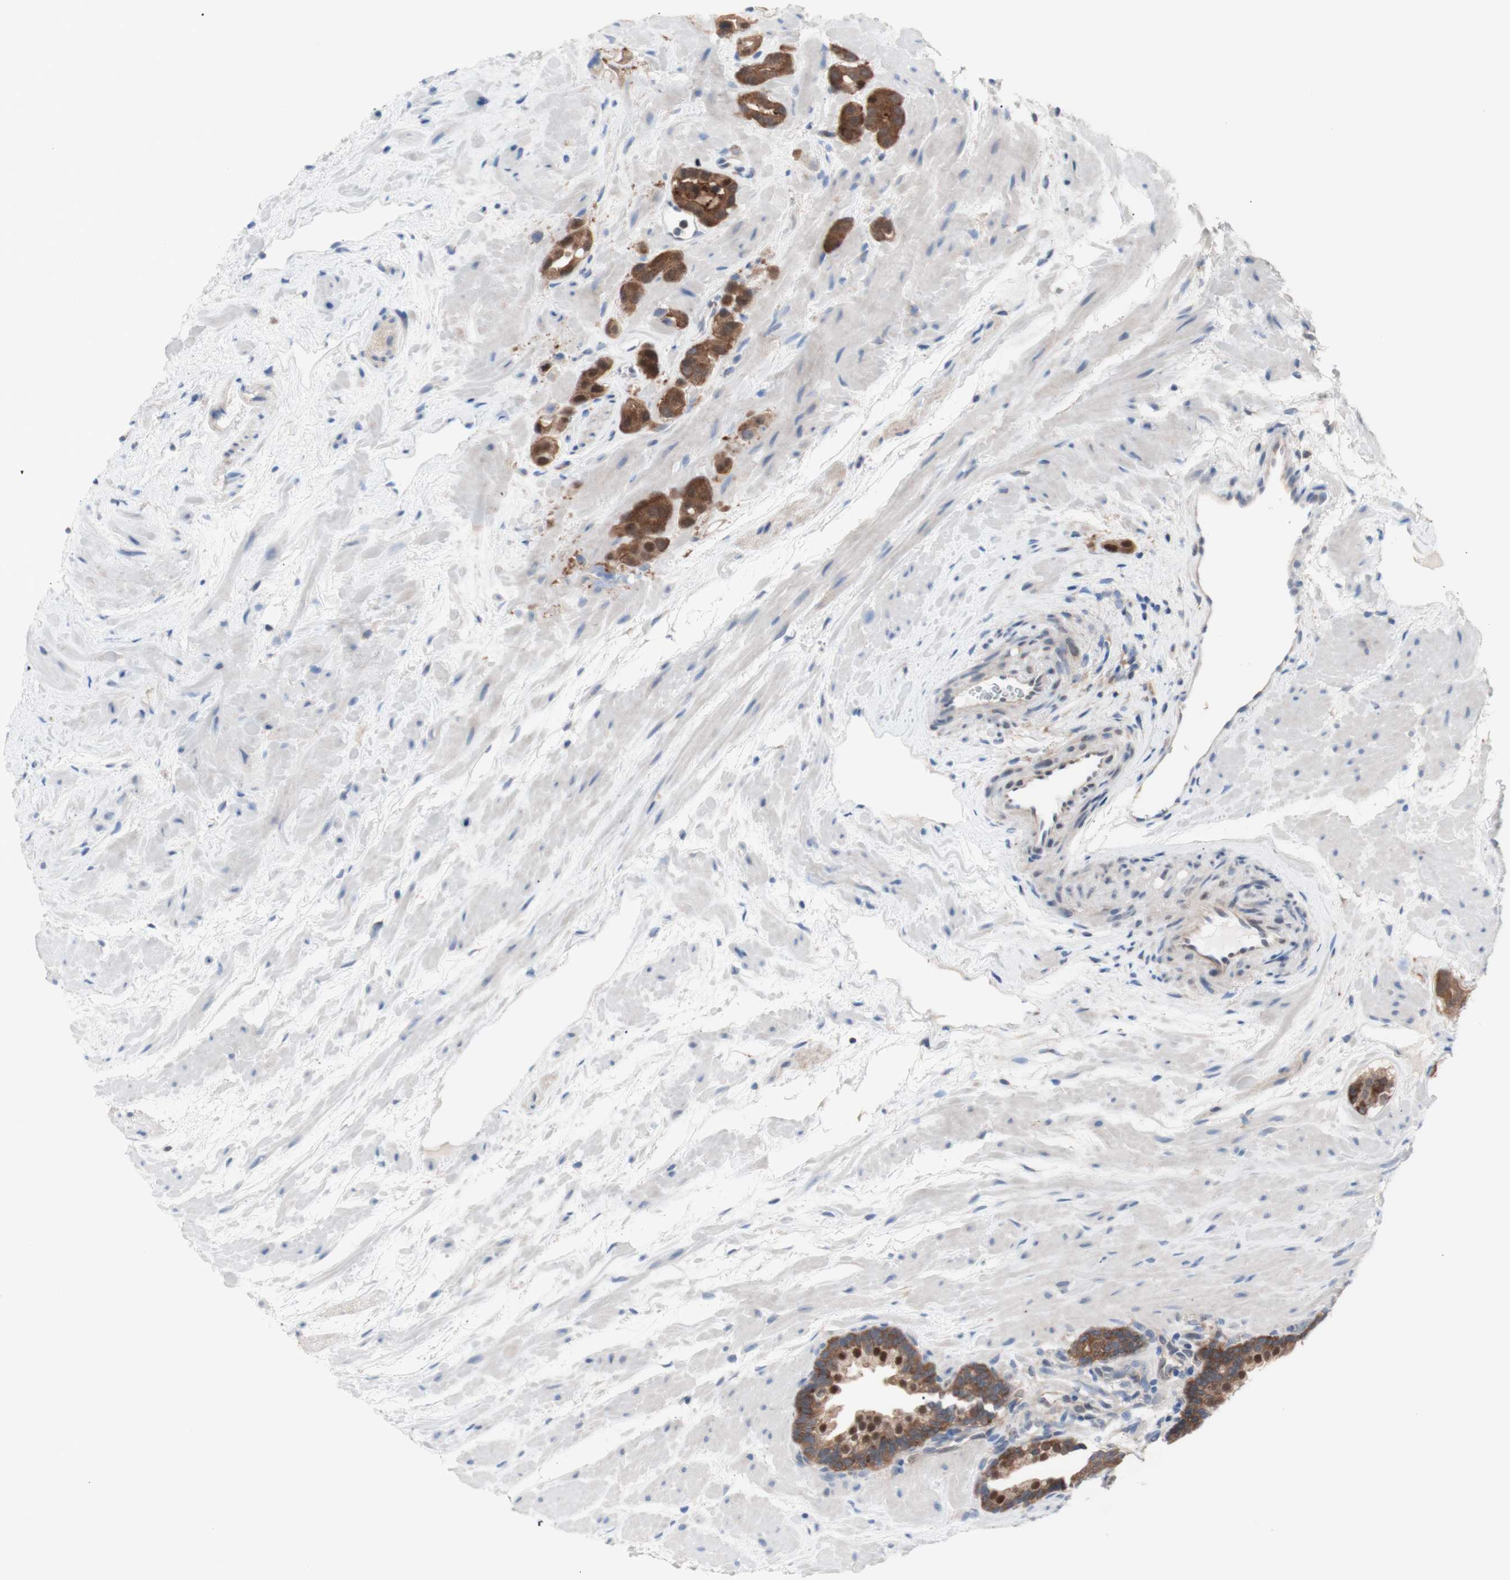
{"staining": {"intensity": "moderate", "quantity": ">75%", "location": "cytoplasmic/membranous,nuclear"}, "tissue": "prostate cancer", "cell_type": "Tumor cells", "image_type": "cancer", "snomed": [{"axis": "morphology", "description": "Adenocarcinoma, High grade"}, {"axis": "topography", "description": "Prostate"}], "caption": "Approximately >75% of tumor cells in human high-grade adenocarcinoma (prostate) display moderate cytoplasmic/membranous and nuclear protein staining as visualized by brown immunohistochemical staining.", "gene": "PRMT5", "patient": {"sex": "male", "age": 64}}